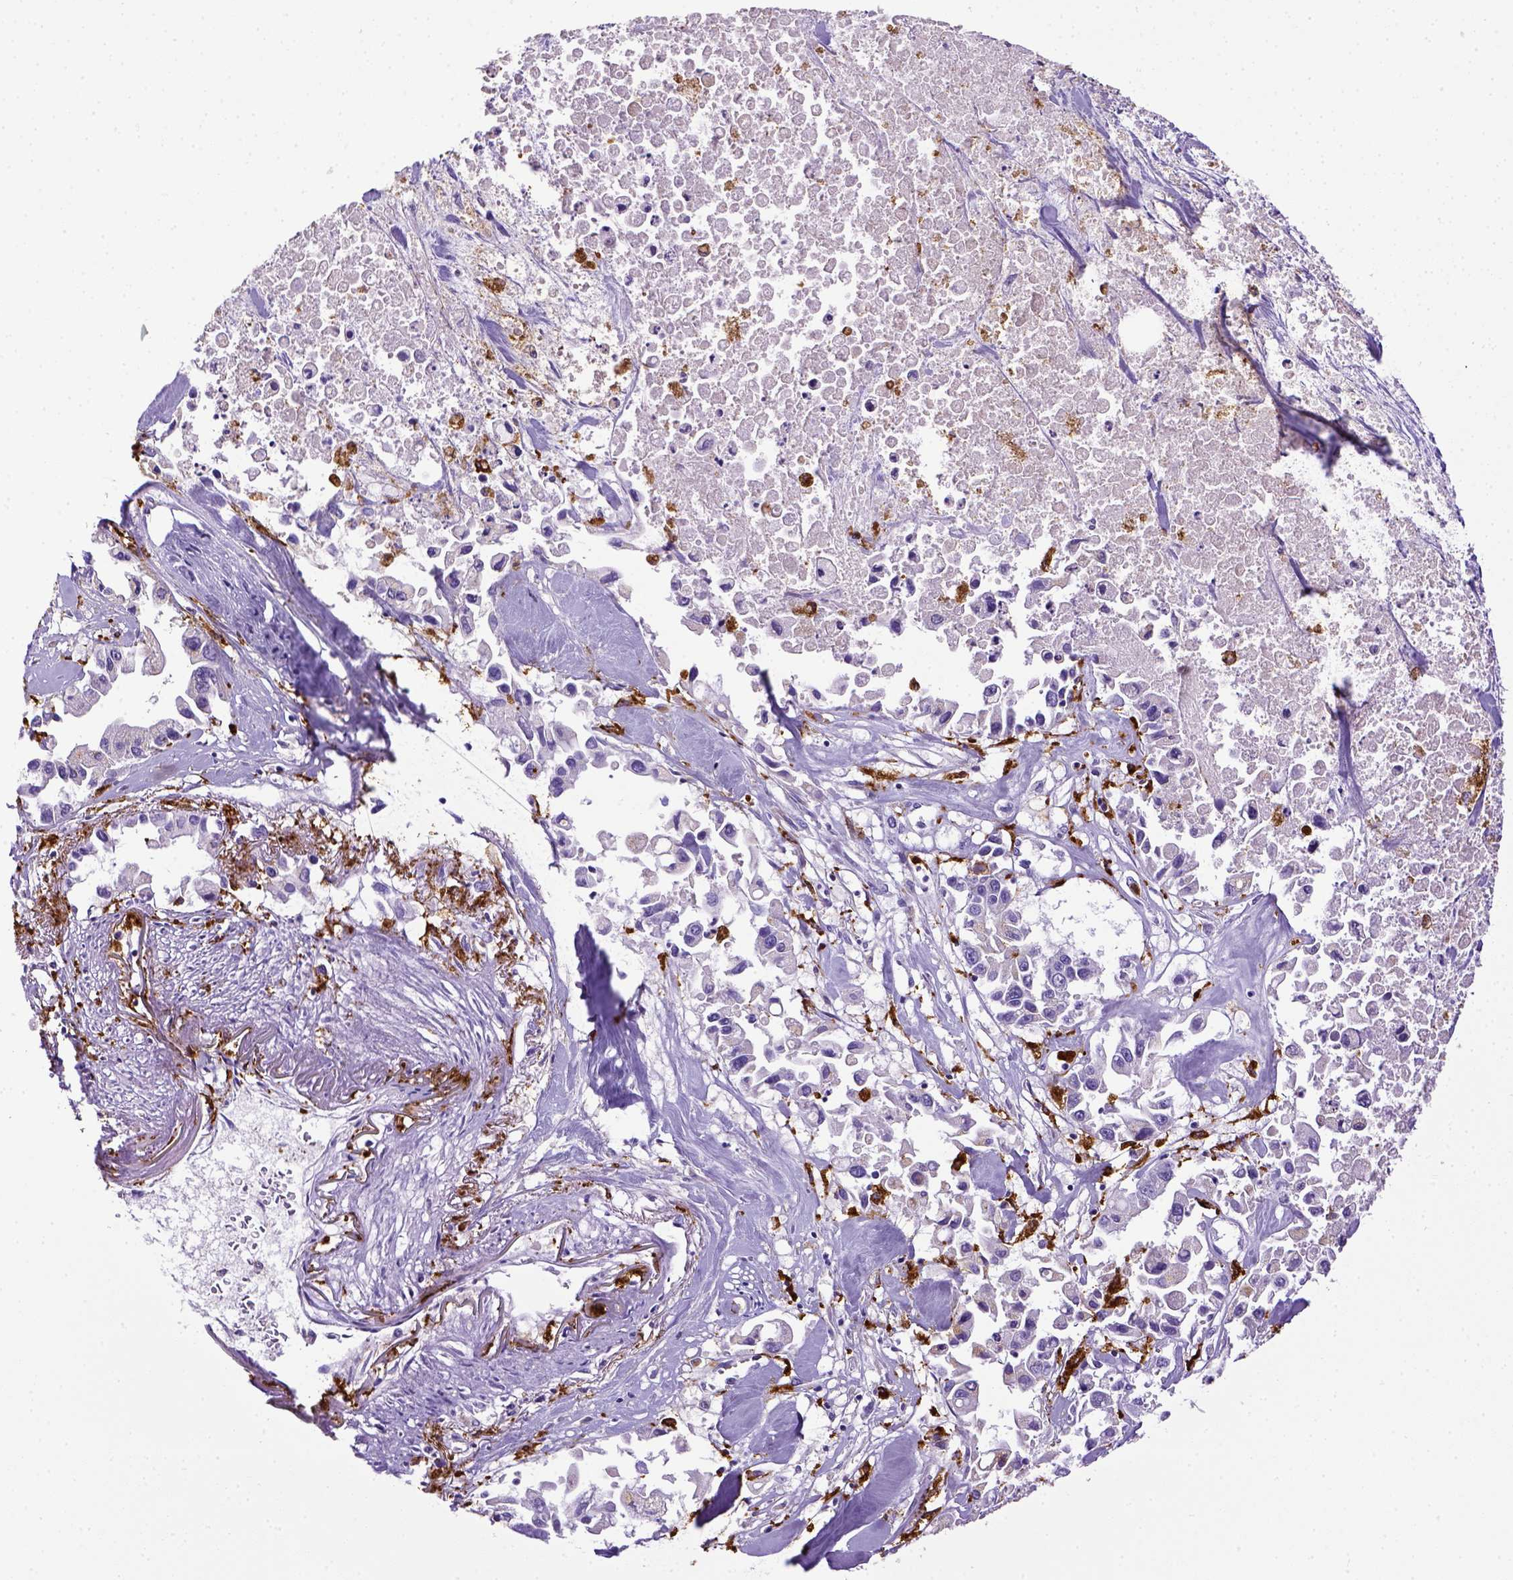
{"staining": {"intensity": "negative", "quantity": "none", "location": "none"}, "tissue": "pancreatic cancer", "cell_type": "Tumor cells", "image_type": "cancer", "snomed": [{"axis": "morphology", "description": "Adenocarcinoma, NOS"}, {"axis": "topography", "description": "Pancreas"}], "caption": "Immunohistochemistry (IHC) histopathology image of pancreatic cancer stained for a protein (brown), which exhibits no staining in tumor cells.", "gene": "CD68", "patient": {"sex": "female", "age": 83}}